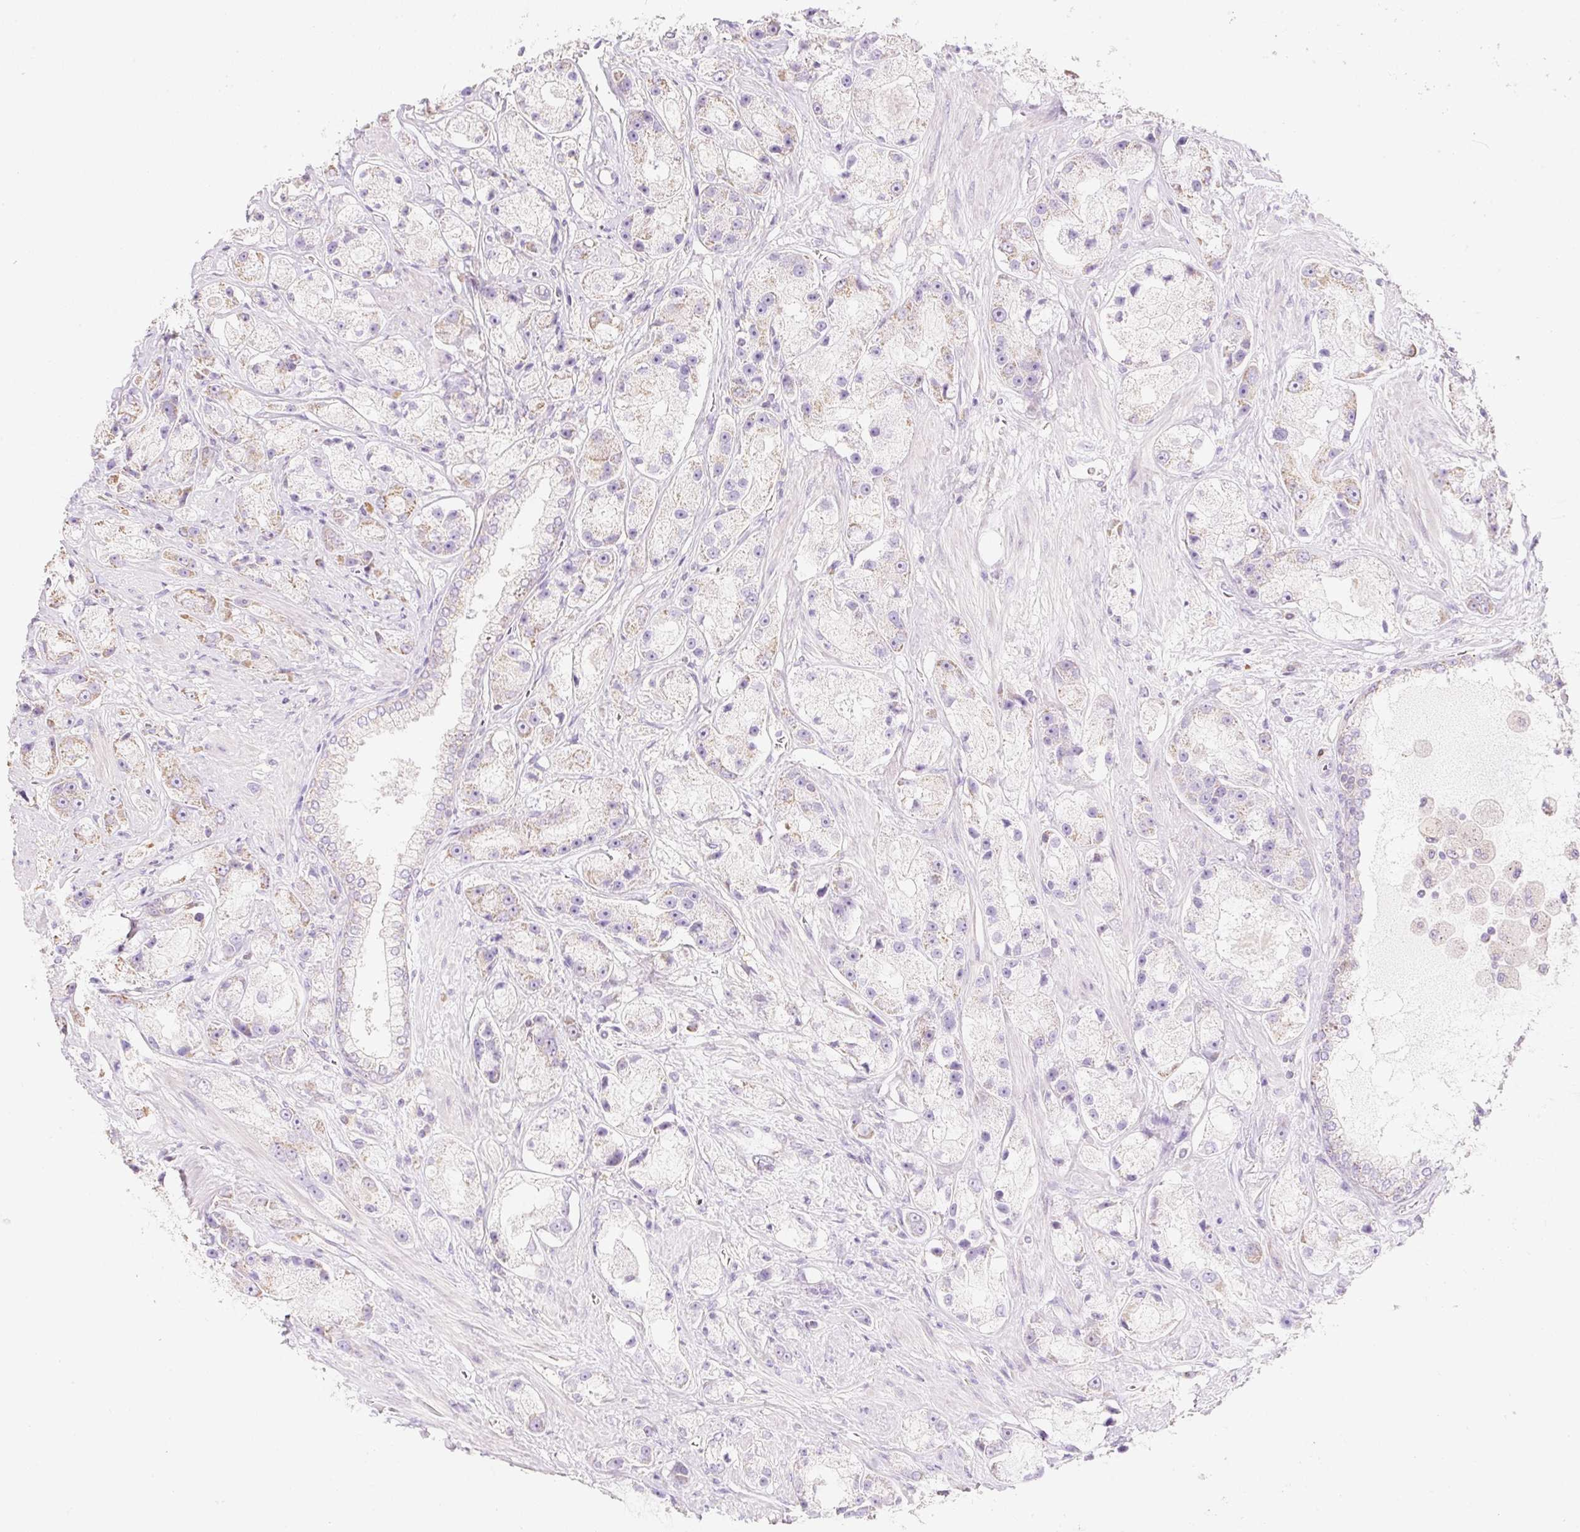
{"staining": {"intensity": "weak", "quantity": ">75%", "location": "cytoplasmic/membranous"}, "tissue": "prostate cancer", "cell_type": "Tumor cells", "image_type": "cancer", "snomed": [{"axis": "morphology", "description": "Adenocarcinoma, High grade"}, {"axis": "topography", "description": "Prostate"}], "caption": "High-power microscopy captured an immunohistochemistry (IHC) image of adenocarcinoma (high-grade) (prostate), revealing weak cytoplasmic/membranous expression in about >75% of tumor cells.", "gene": "DHX35", "patient": {"sex": "male", "age": 67}}